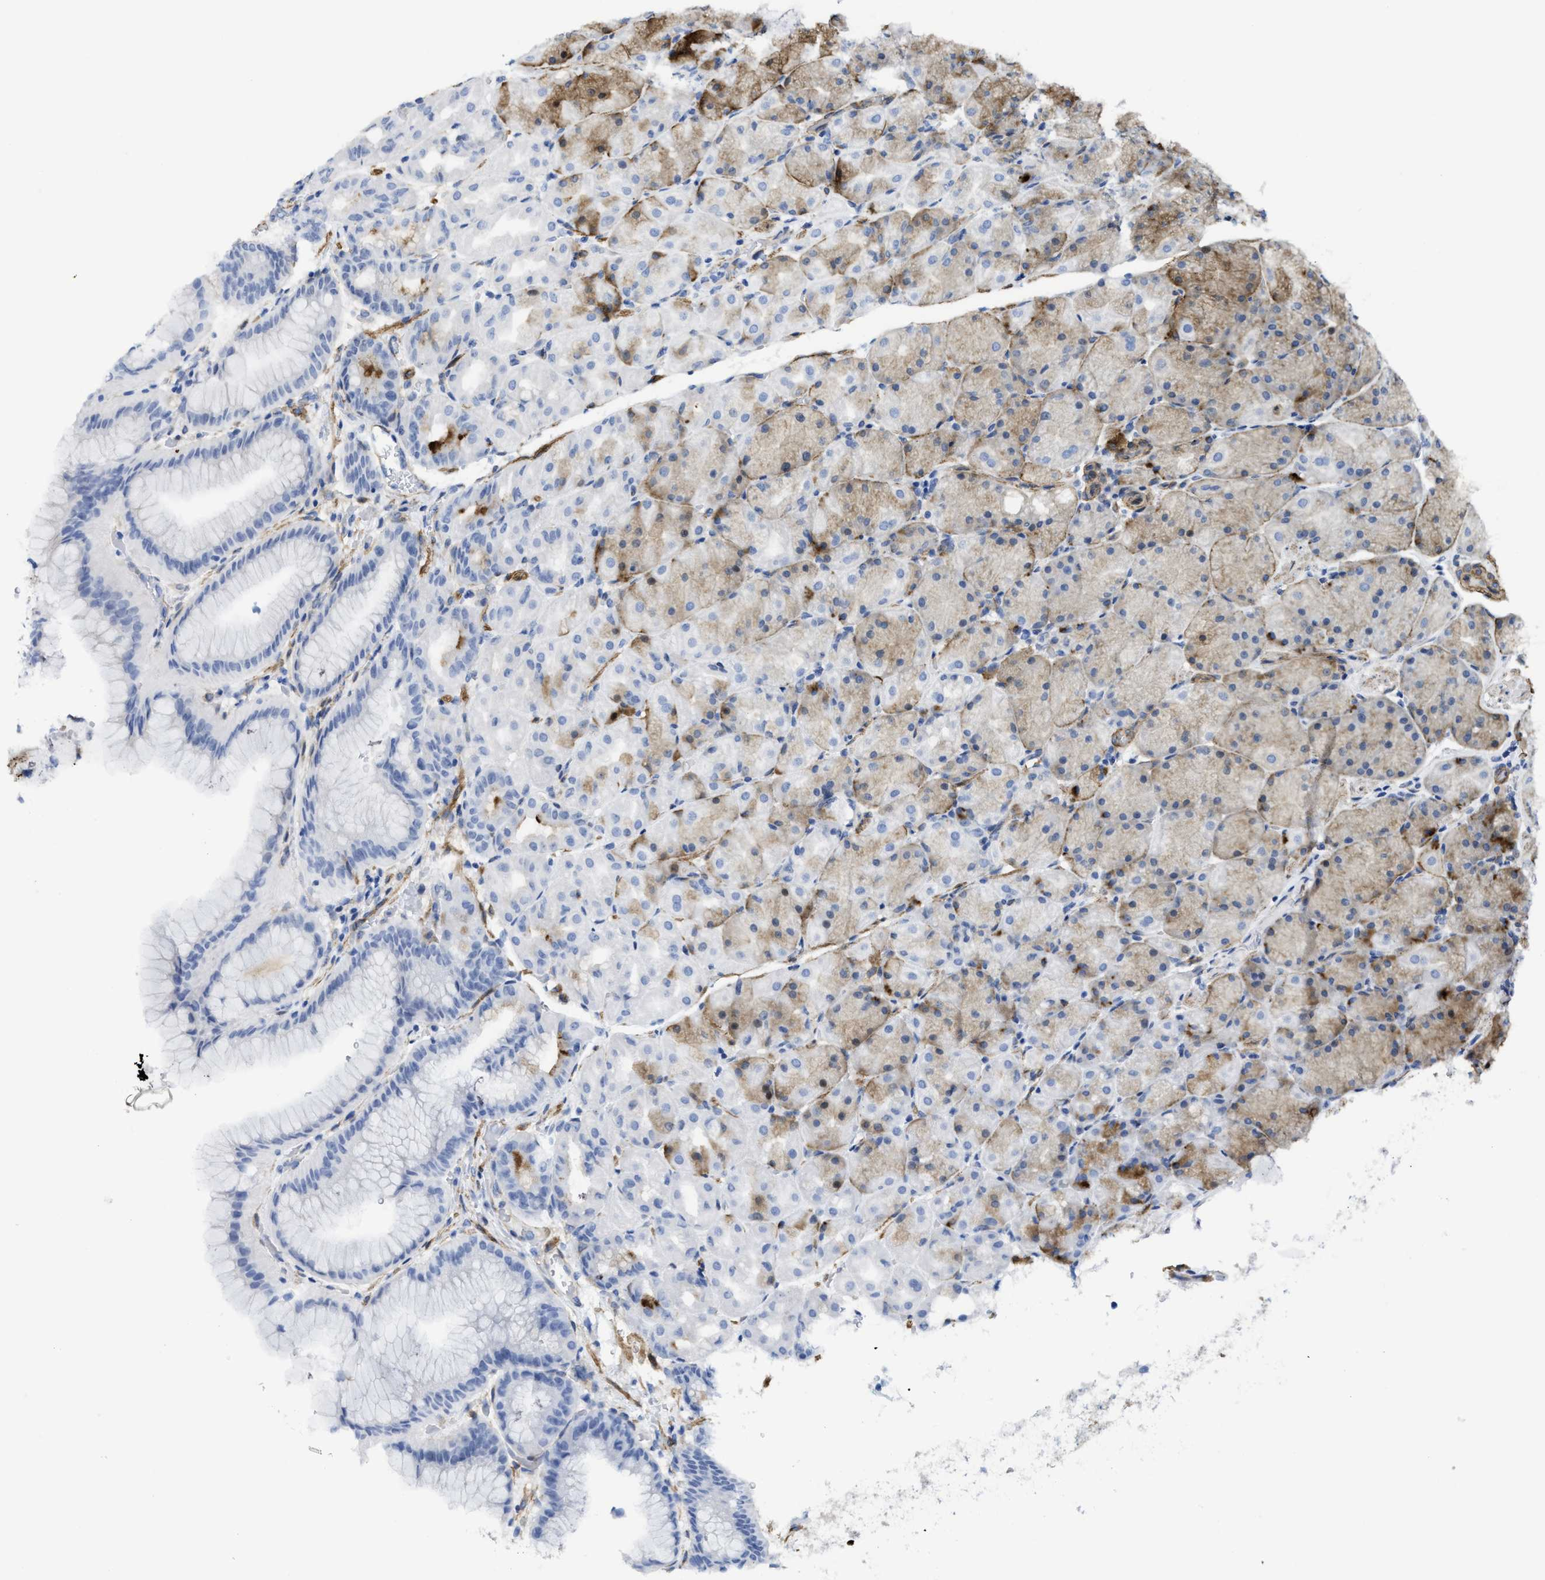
{"staining": {"intensity": "weak", "quantity": "25%-75%", "location": "cytoplasmic/membranous"}, "tissue": "stomach", "cell_type": "Glandular cells", "image_type": "normal", "snomed": [{"axis": "morphology", "description": "Normal tissue, NOS"}, {"axis": "morphology", "description": "Carcinoid, malignant, NOS"}, {"axis": "topography", "description": "Stomach, upper"}], "caption": "Normal stomach was stained to show a protein in brown. There is low levels of weak cytoplasmic/membranous positivity in approximately 25%-75% of glandular cells.", "gene": "TUB", "patient": {"sex": "male", "age": 39}}